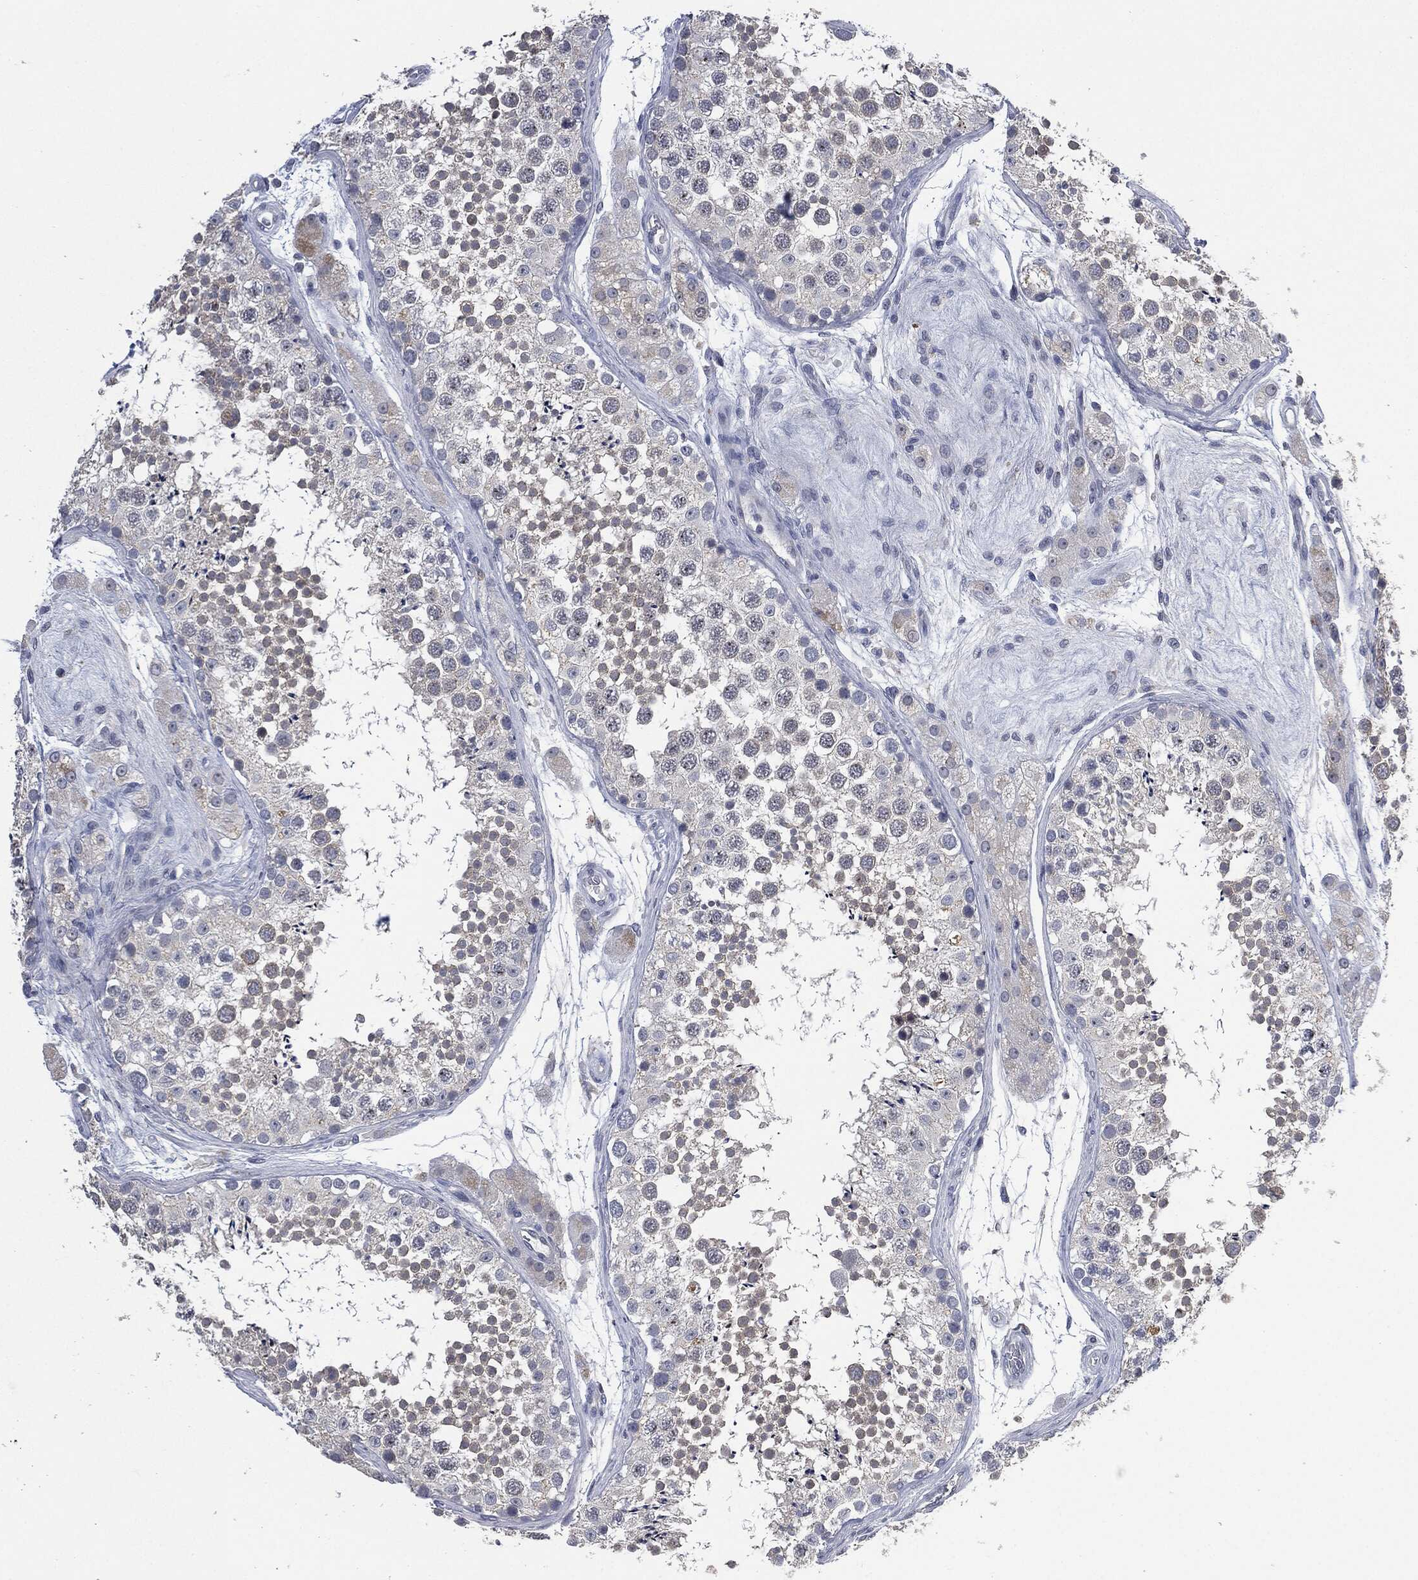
{"staining": {"intensity": "negative", "quantity": "none", "location": "none"}, "tissue": "testis", "cell_type": "Cells in seminiferous ducts", "image_type": "normal", "snomed": [{"axis": "morphology", "description": "Normal tissue, NOS"}, {"axis": "topography", "description": "Testis"}], "caption": "Cells in seminiferous ducts show no significant protein staining in unremarkable testis. (DAB IHC with hematoxylin counter stain).", "gene": "IL1RN", "patient": {"sex": "male", "age": 41}}